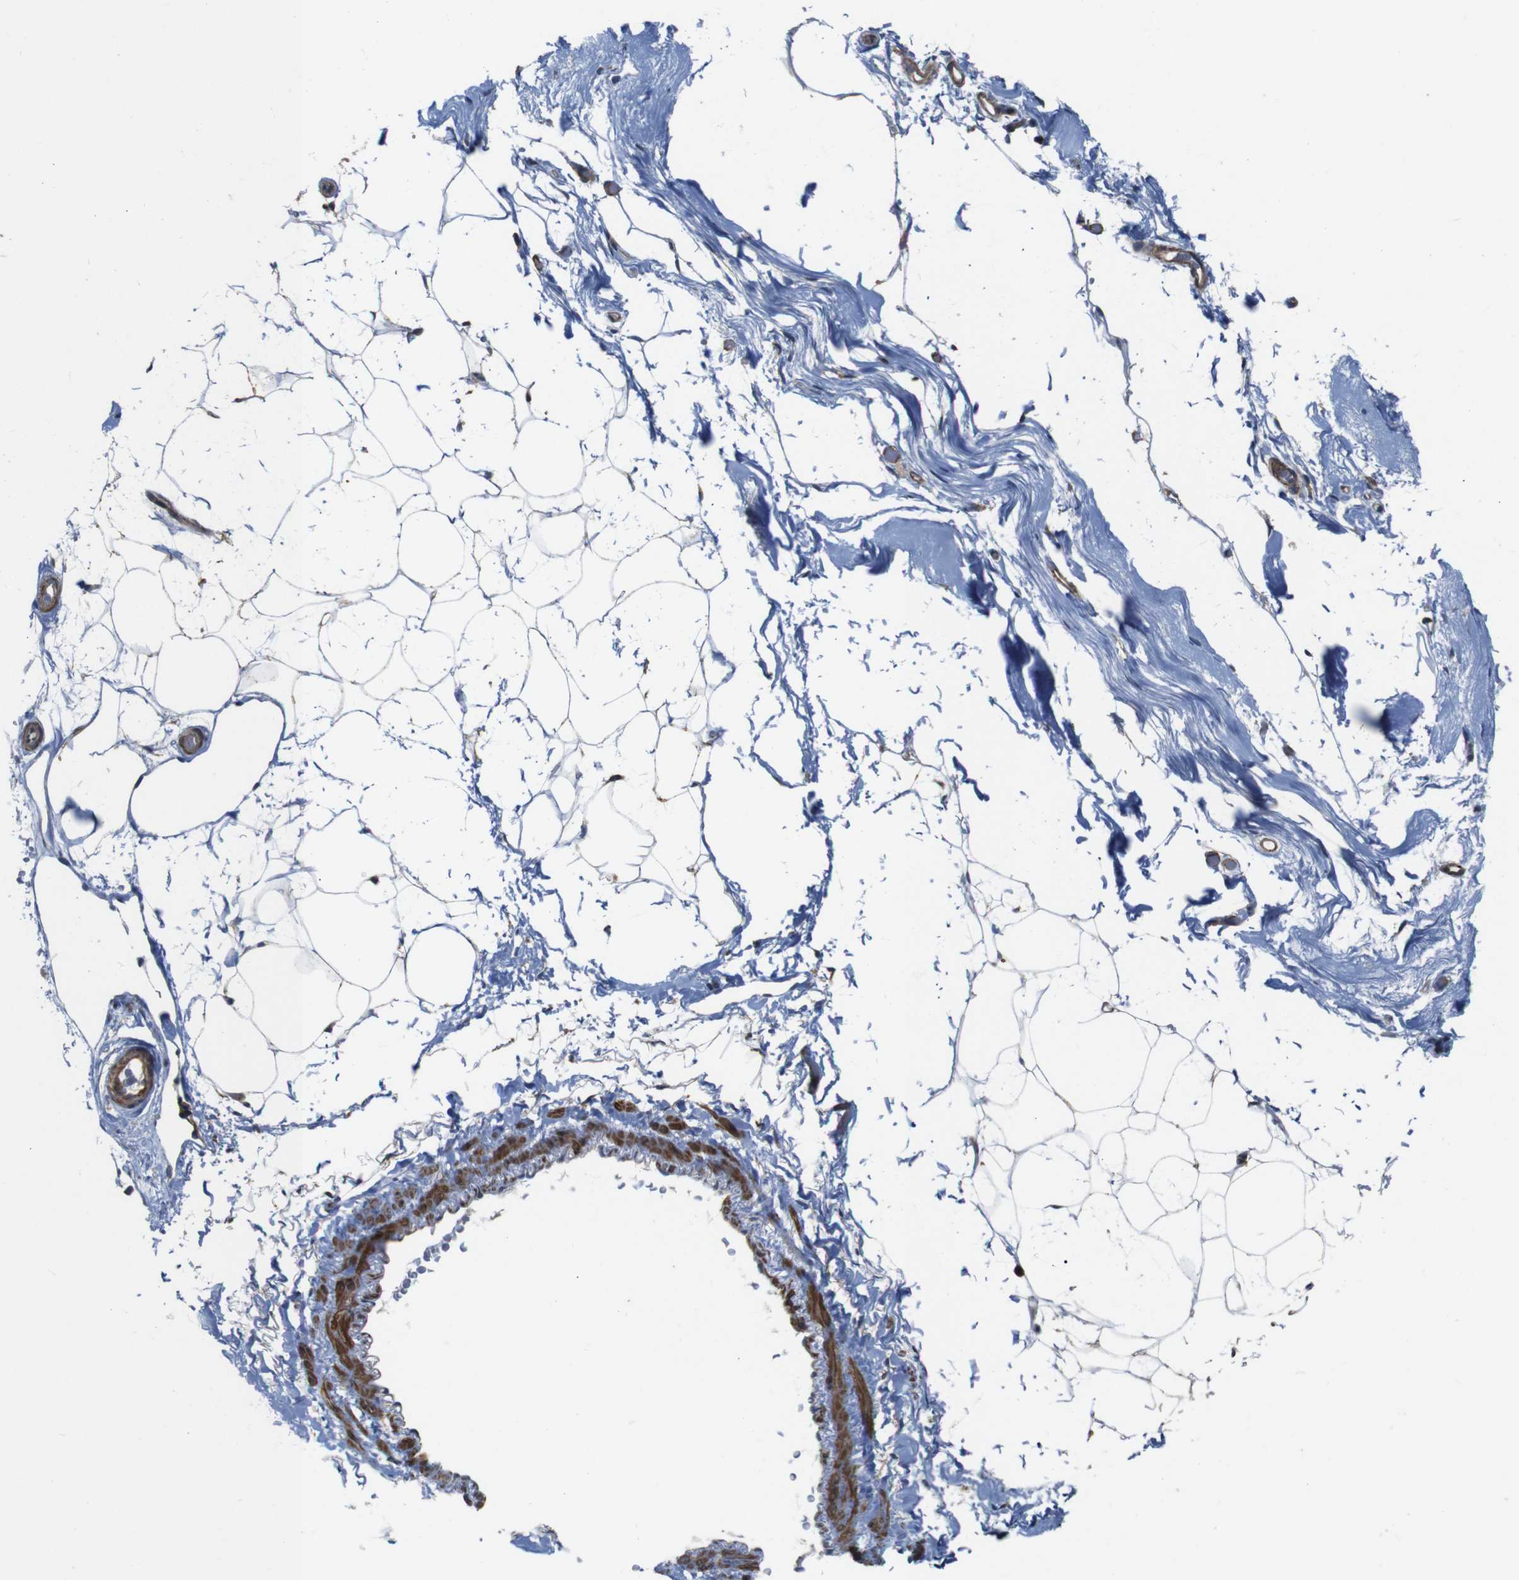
{"staining": {"intensity": "negative", "quantity": "none", "location": "none"}, "tissue": "adipose tissue", "cell_type": "Adipocytes", "image_type": "normal", "snomed": [{"axis": "morphology", "description": "Normal tissue, NOS"}, {"axis": "topography", "description": "Breast"}, {"axis": "topography", "description": "Soft tissue"}], "caption": "Immunohistochemistry image of benign adipose tissue: adipose tissue stained with DAB (3,3'-diaminobenzidine) reveals no significant protein expression in adipocytes.", "gene": "GGT7", "patient": {"sex": "female", "age": 75}}